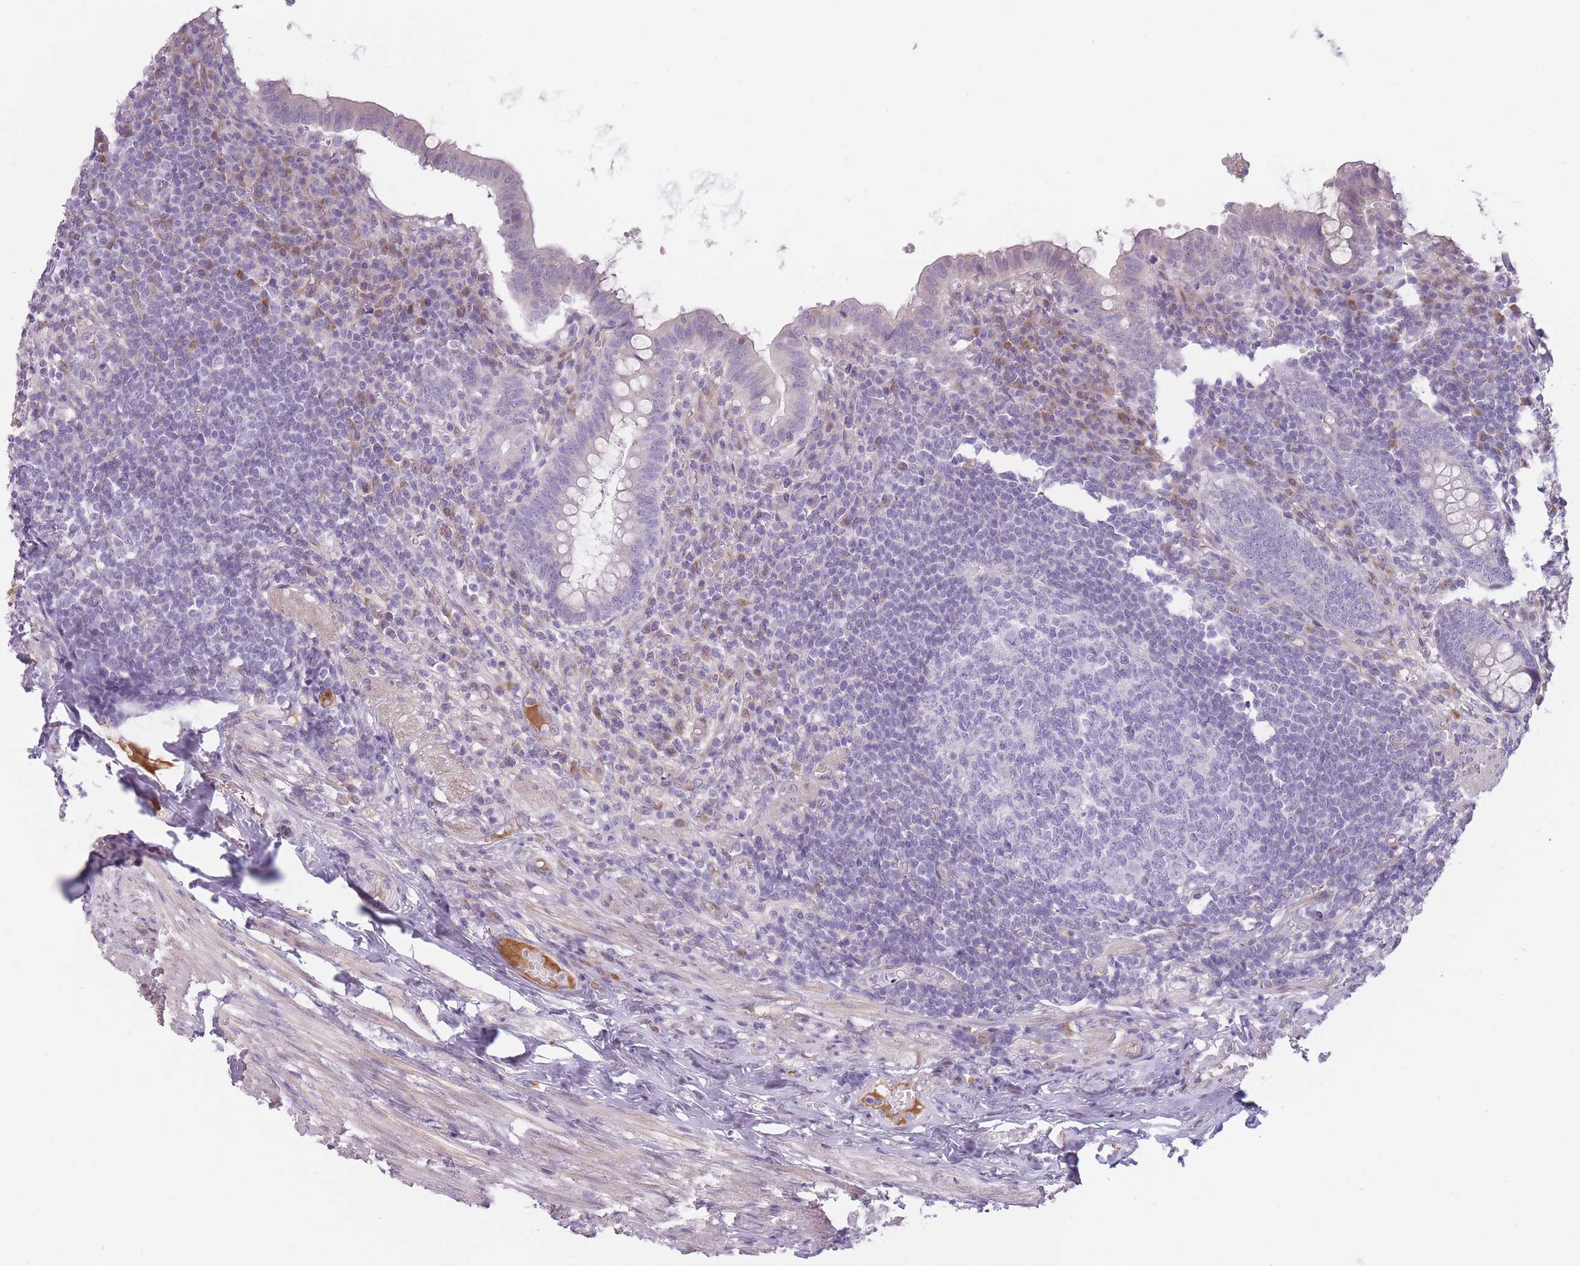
{"staining": {"intensity": "negative", "quantity": "none", "location": "none"}, "tissue": "appendix", "cell_type": "Glandular cells", "image_type": "normal", "snomed": [{"axis": "morphology", "description": "Normal tissue, NOS"}, {"axis": "topography", "description": "Appendix"}], "caption": "An IHC micrograph of normal appendix is shown. There is no staining in glandular cells of appendix. (Stains: DAB (3,3'-diaminobenzidine) immunohistochemistry with hematoxylin counter stain, Microscopy: brightfield microscopy at high magnification).", "gene": "PGRMC2", "patient": {"sex": "male", "age": 83}}